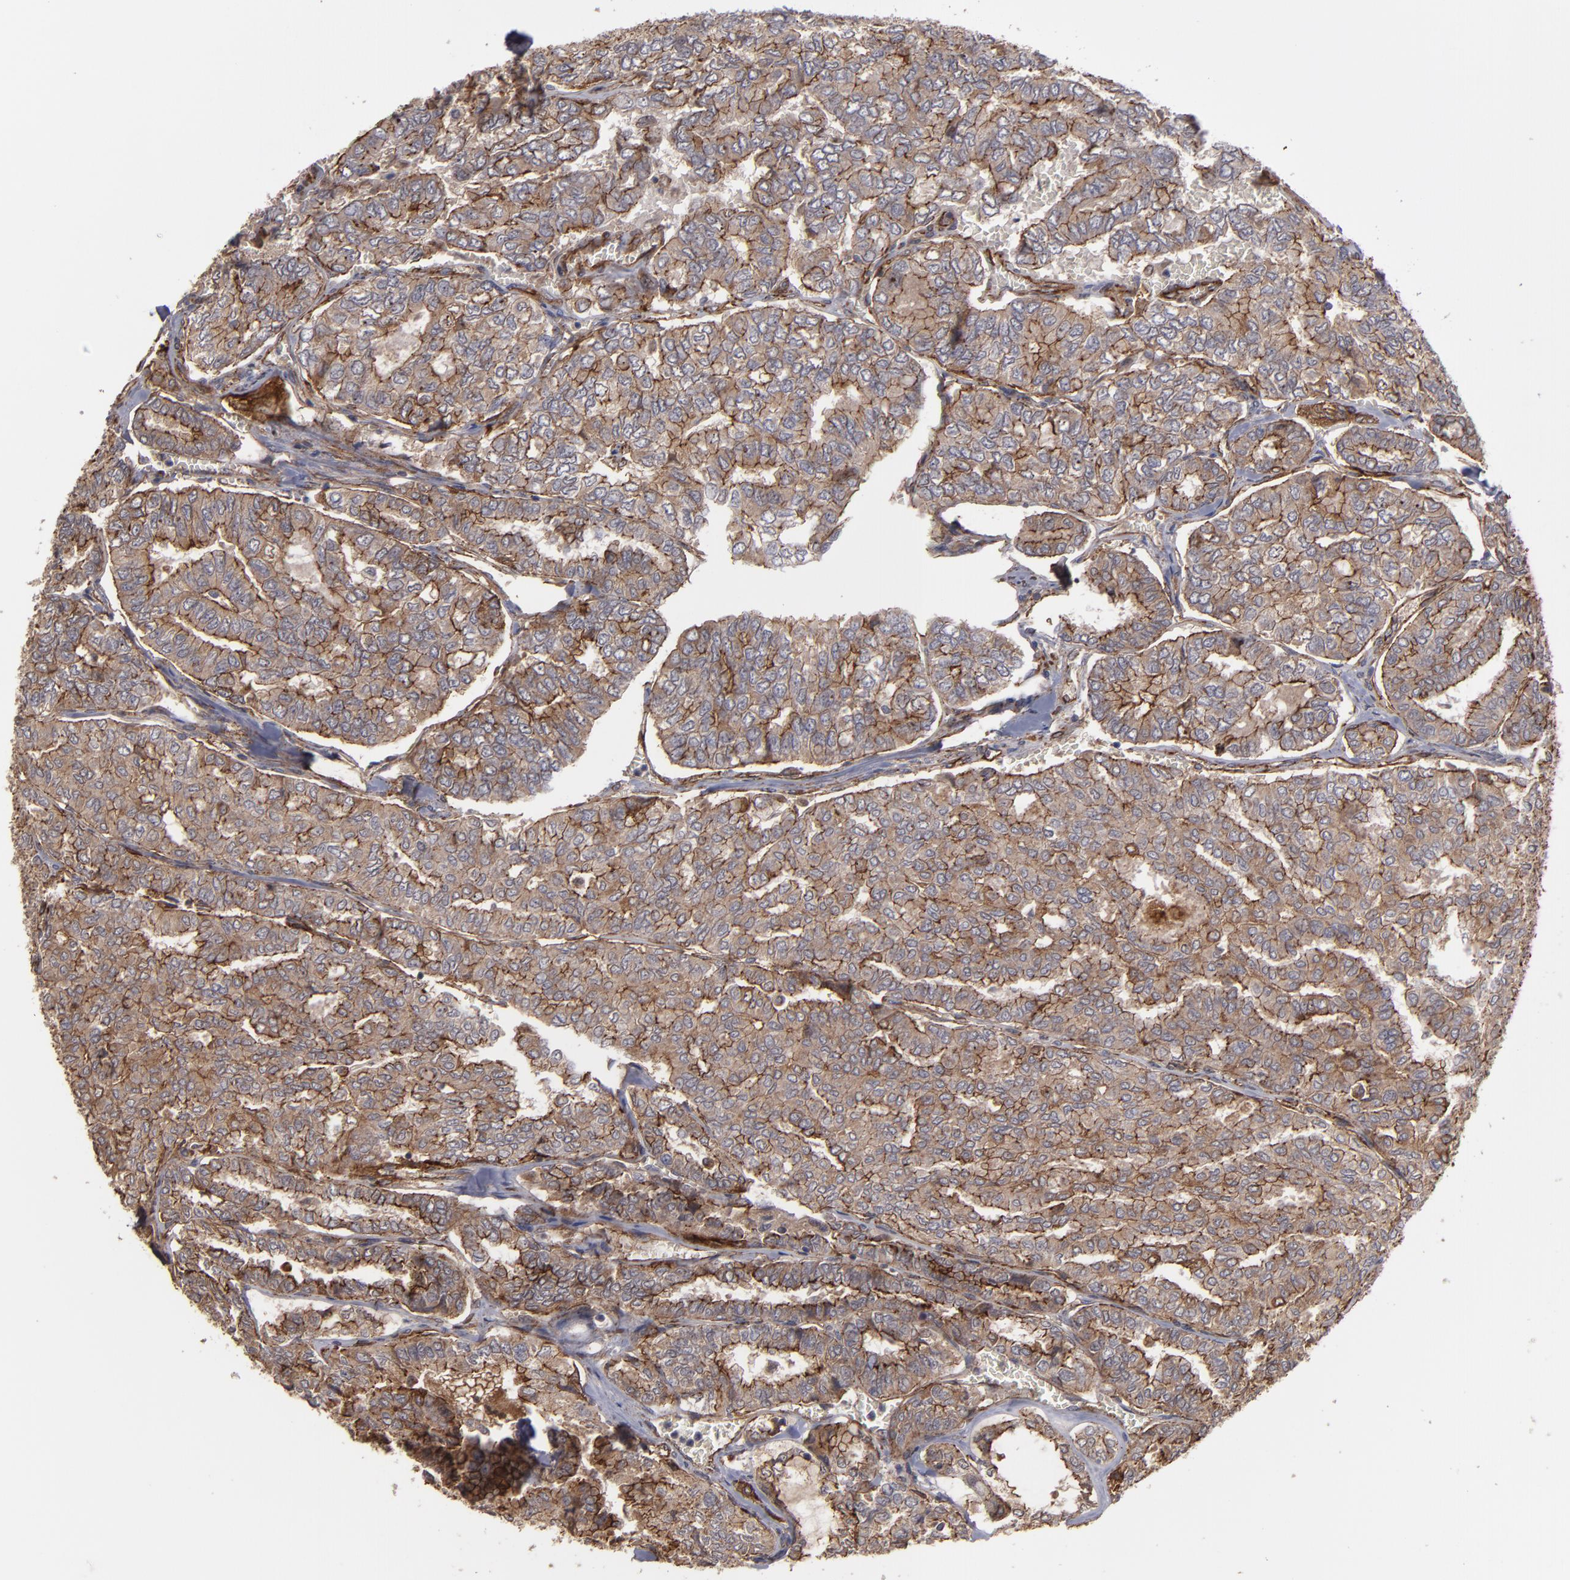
{"staining": {"intensity": "moderate", "quantity": ">75%", "location": "cytoplasmic/membranous"}, "tissue": "thyroid cancer", "cell_type": "Tumor cells", "image_type": "cancer", "snomed": [{"axis": "morphology", "description": "Papillary adenocarcinoma, NOS"}, {"axis": "topography", "description": "Thyroid gland"}], "caption": "Protein expression by immunohistochemistry exhibits moderate cytoplasmic/membranous positivity in approximately >75% of tumor cells in thyroid papillary adenocarcinoma. Using DAB (brown) and hematoxylin (blue) stains, captured at high magnification using brightfield microscopy.", "gene": "TJP1", "patient": {"sex": "female", "age": 35}}